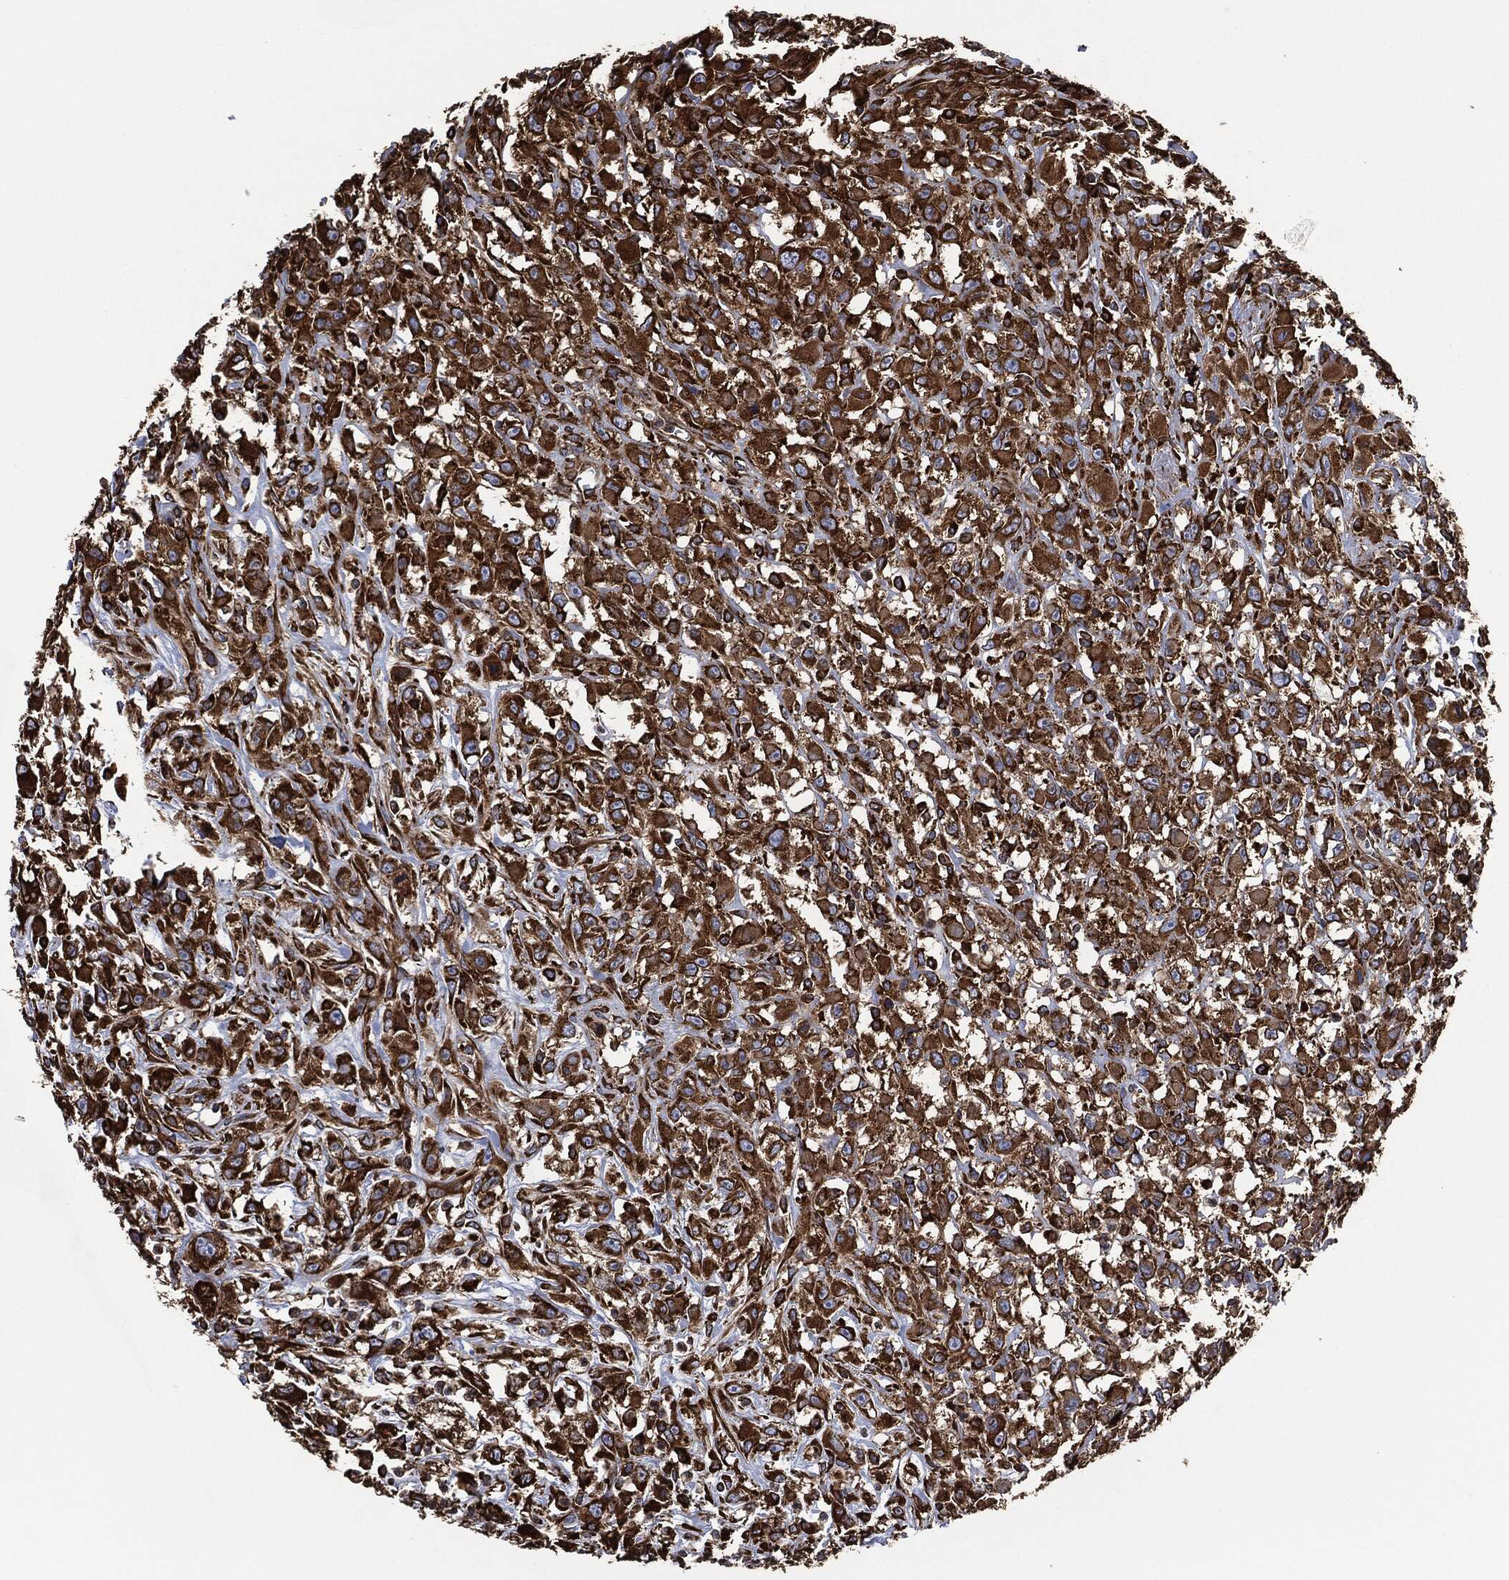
{"staining": {"intensity": "strong", "quantity": ">75%", "location": "cytoplasmic/membranous"}, "tissue": "head and neck cancer", "cell_type": "Tumor cells", "image_type": "cancer", "snomed": [{"axis": "morphology", "description": "Squamous cell carcinoma, NOS"}, {"axis": "morphology", "description": "Squamous cell carcinoma, metastatic, NOS"}, {"axis": "topography", "description": "Oral tissue"}, {"axis": "topography", "description": "Head-Neck"}], "caption": "Tumor cells demonstrate strong cytoplasmic/membranous expression in about >75% of cells in head and neck cancer (metastatic squamous cell carcinoma).", "gene": "AMFR", "patient": {"sex": "female", "age": 85}}